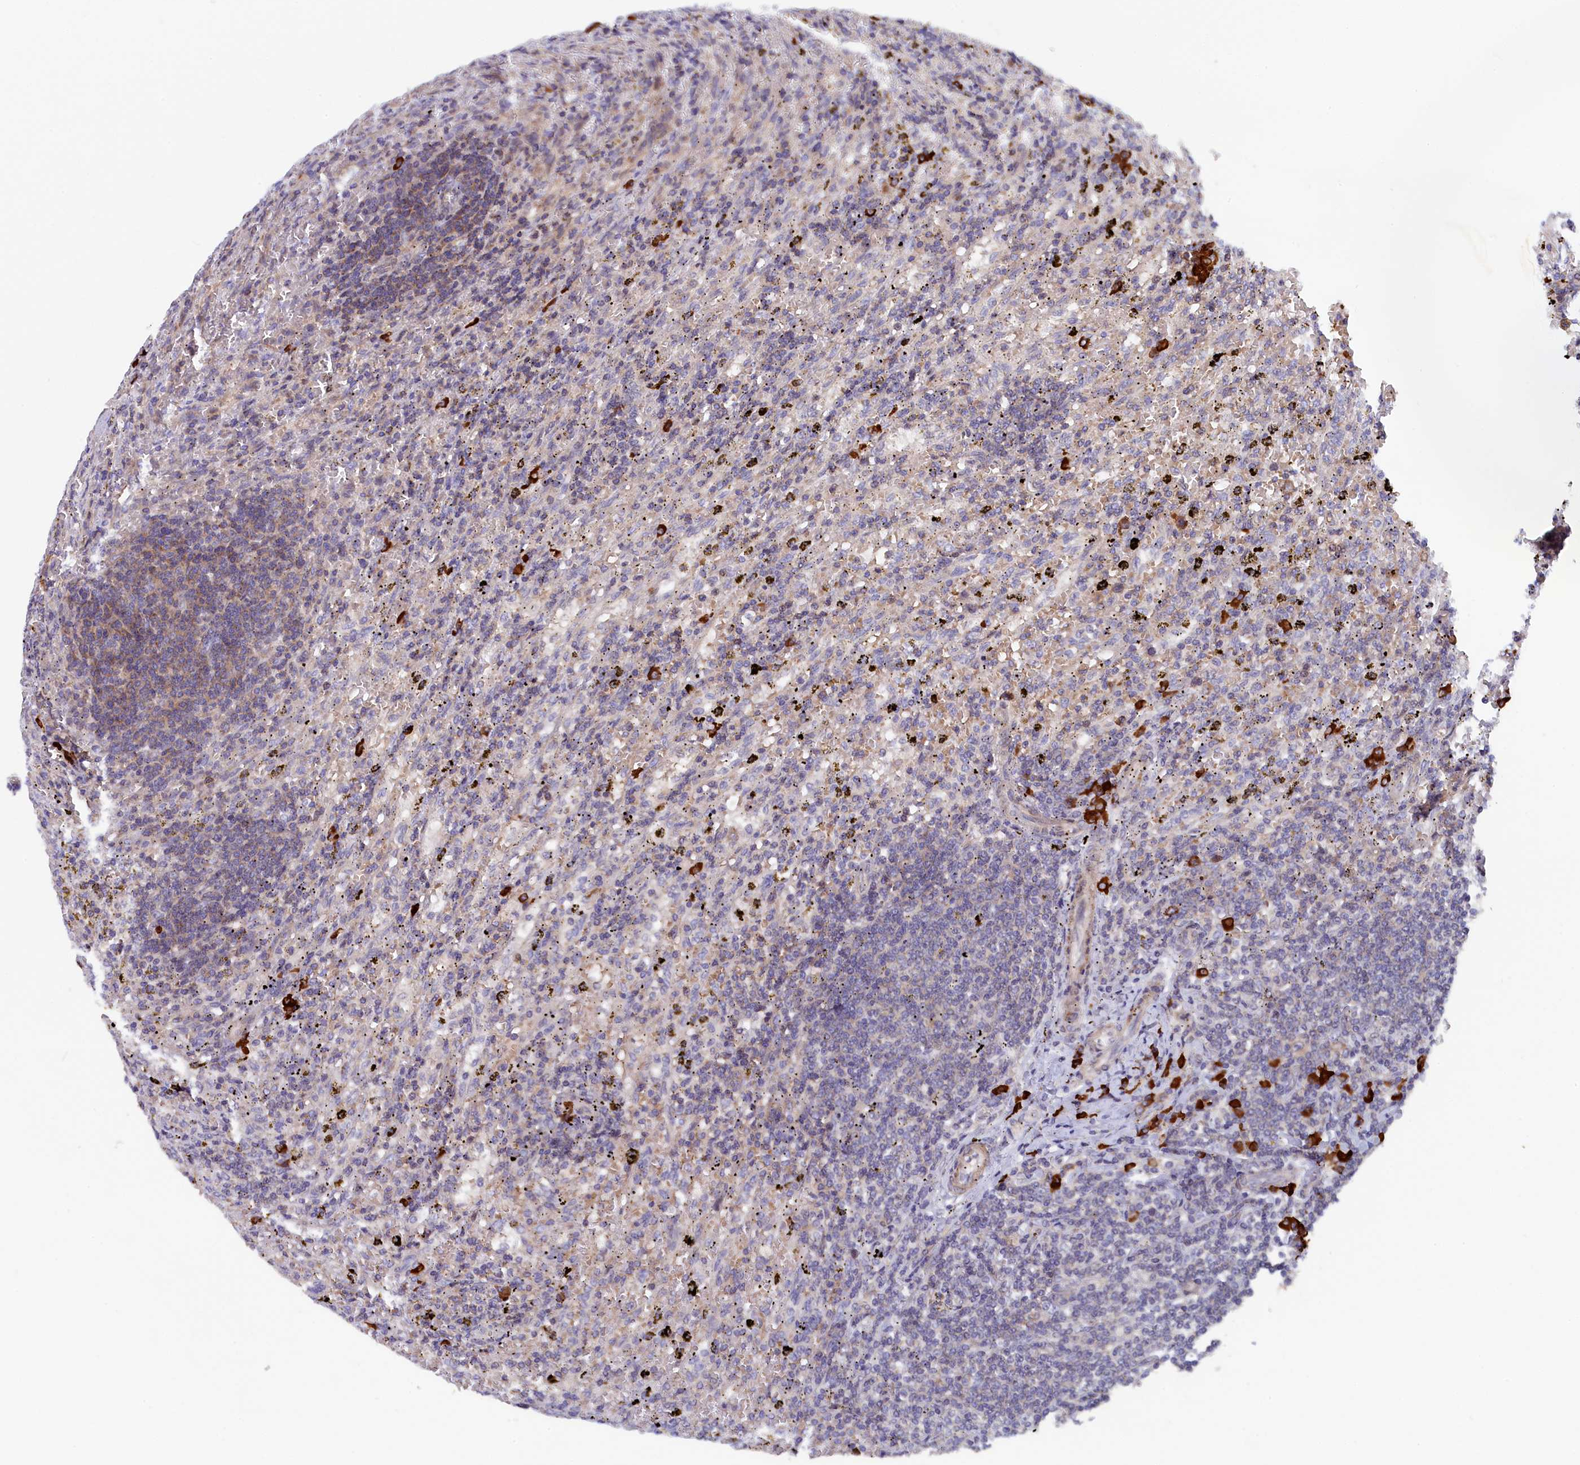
{"staining": {"intensity": "negative", "quantity": "none", "location": "none"}, "tissue": "lymphoma", "cell_type": "Tumor cells", "image_type": "cancer", "snomed": [{"axis": "morphology", "description": "Malignant lymphoma, non-Hodgkin's type, Low grade"}, {"axis": "topography", "description": "Spleen"}], "caption": "Immunohistochemistry (IHC) of lymphoma reveals no expression in tumor cells.", "gene": "JPT2", "patient": {"sex": "male", "age": 76}}